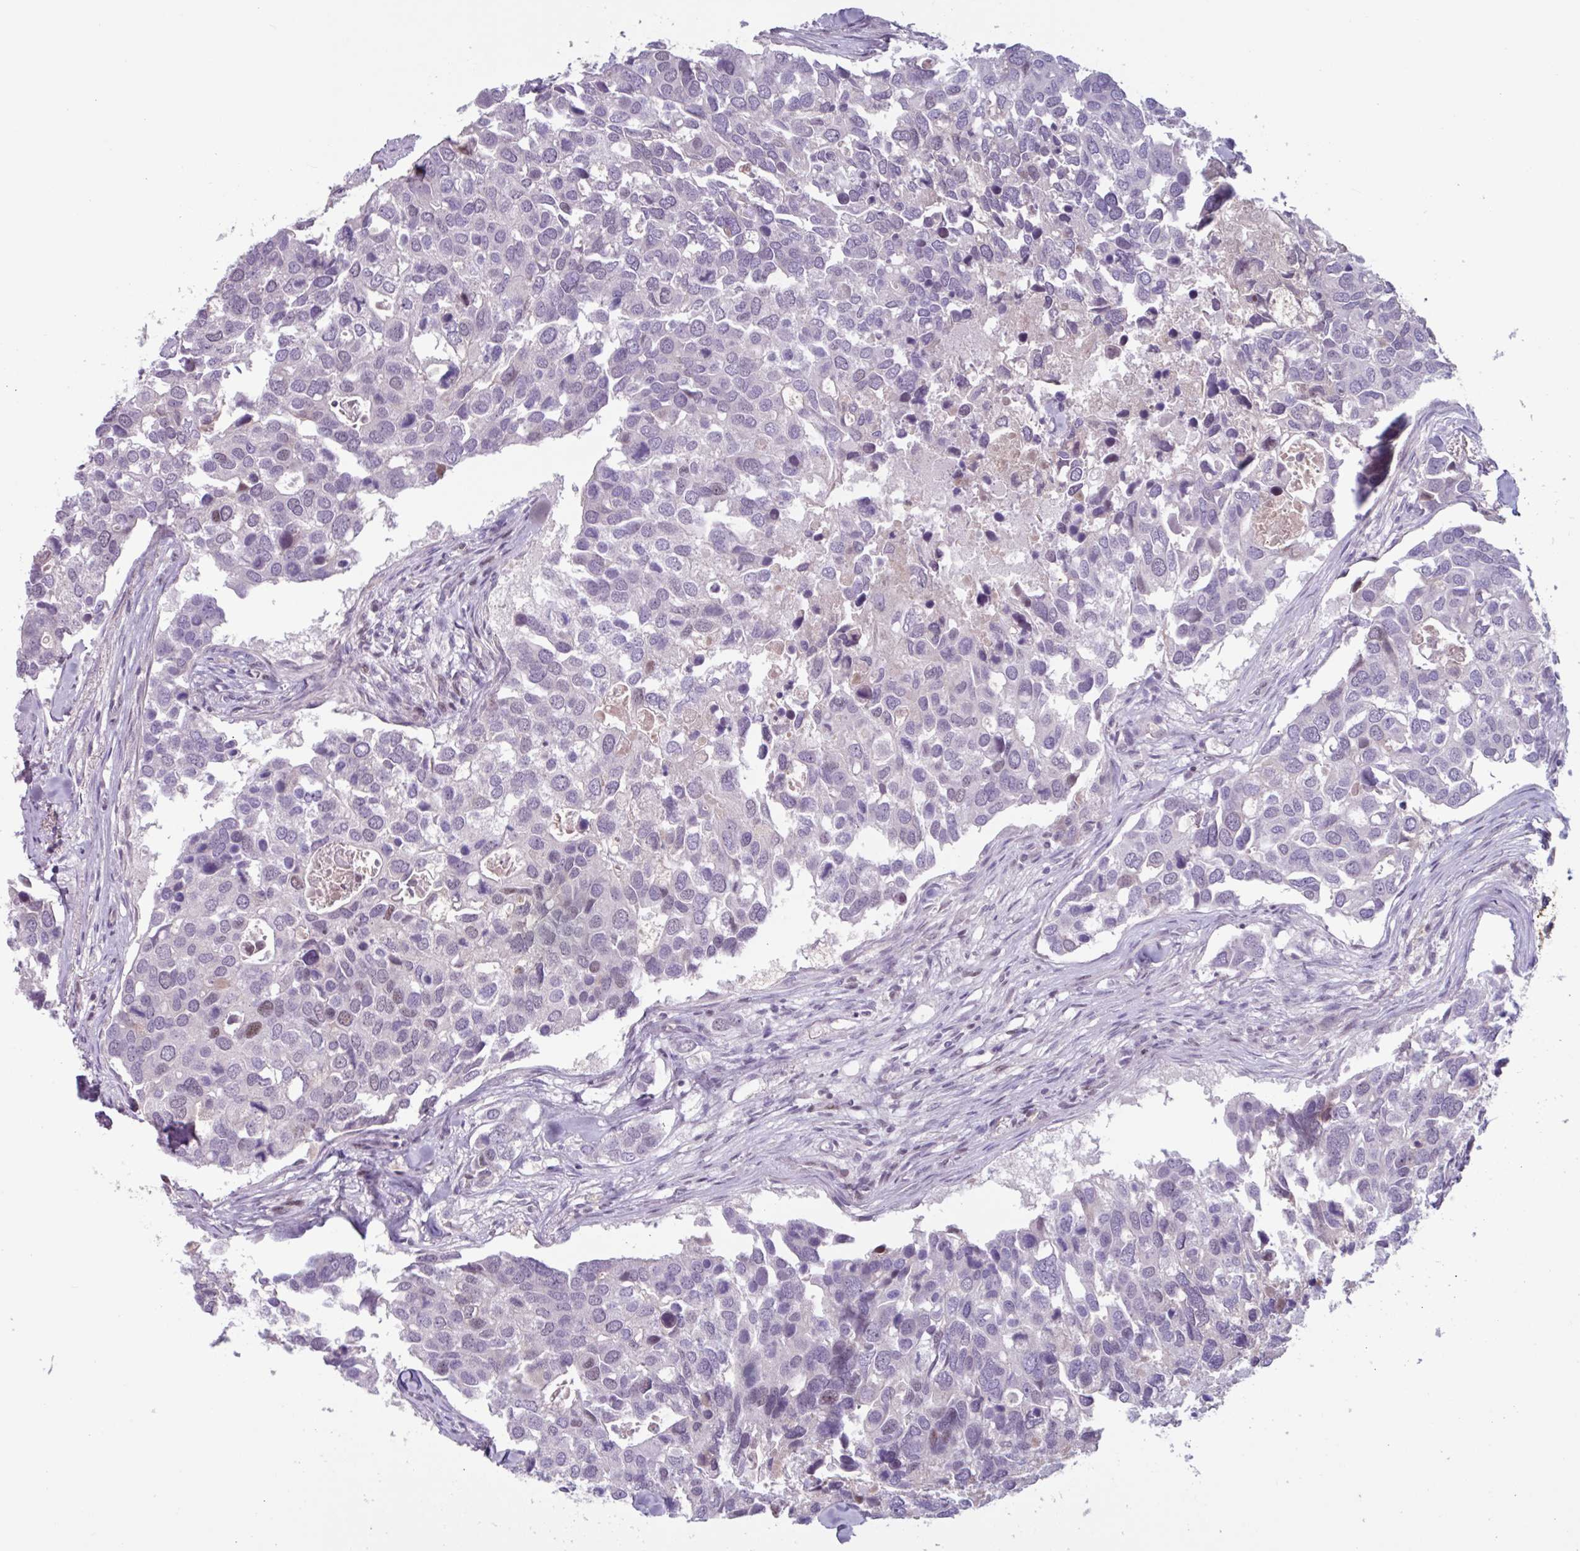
{"staining": {"intensity": "negative", "quantity": "none", "location": "none"}, "tissue": "breast cancer", "cell_type": "Tumor cells", "image_type": "cancer", "snomed": [{"axis": "morphology", "description": "Duct carcinoma"}, {"axis": "topography", "description": "Breast"}], "caption": "High power microscopy photomicrograph of an immunohistochemistry histopathology image of breast cancer, revealing no significant positivity in tumor cells. The staining was performed using DAB (3,3'-diaminobenzidine) to visualize the protein expression in brown, while the nuclei were stained in blue with hematoxylin (Magnification: 20x).", "gene": "ZNF575", "patient": {"sex": "female", "age": 83}}